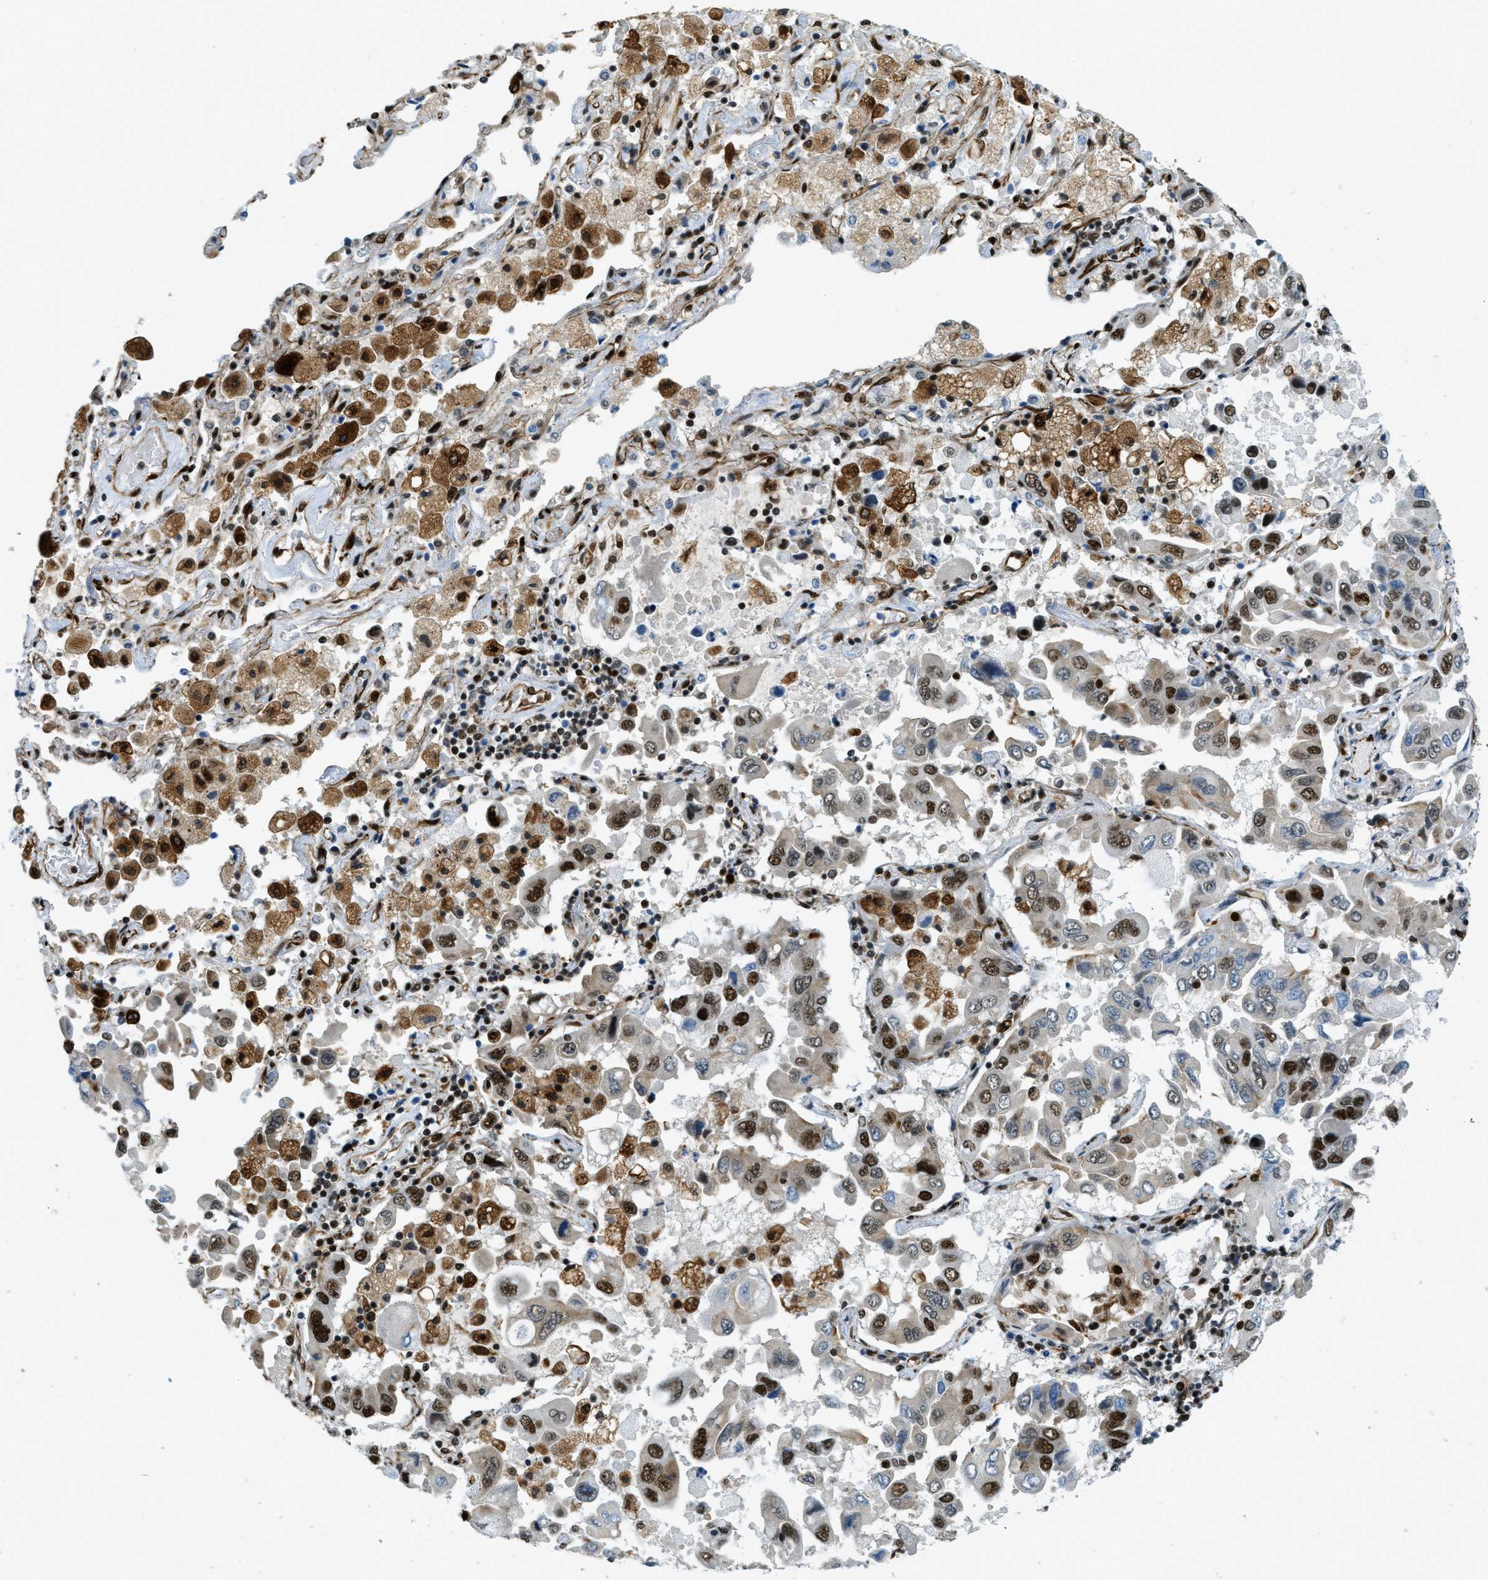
{"staining": {"intensity": "strong", "quantity": ">75%", "location": "nuclear"}, "tissue": "lung cancer", "cell_type": "Tumor cells", "image_type": "cancer", "snomed": [{"axis": "morphology", "description": "Adenocarcinoma, NOS"}, {"axis": "topography", "description": "Lung"}], "caption": "Immunohistochemistry (IHC) of human lung adenocarcinoma shows high levels of strong nuclear expression in approximately >75% of tumor cells. Immunohistochemistry (IHC) stains the protein in brown and the nuclei are stained blue.", "gene": "ZFR", "patient": {"sex": "male", "age": 64}}